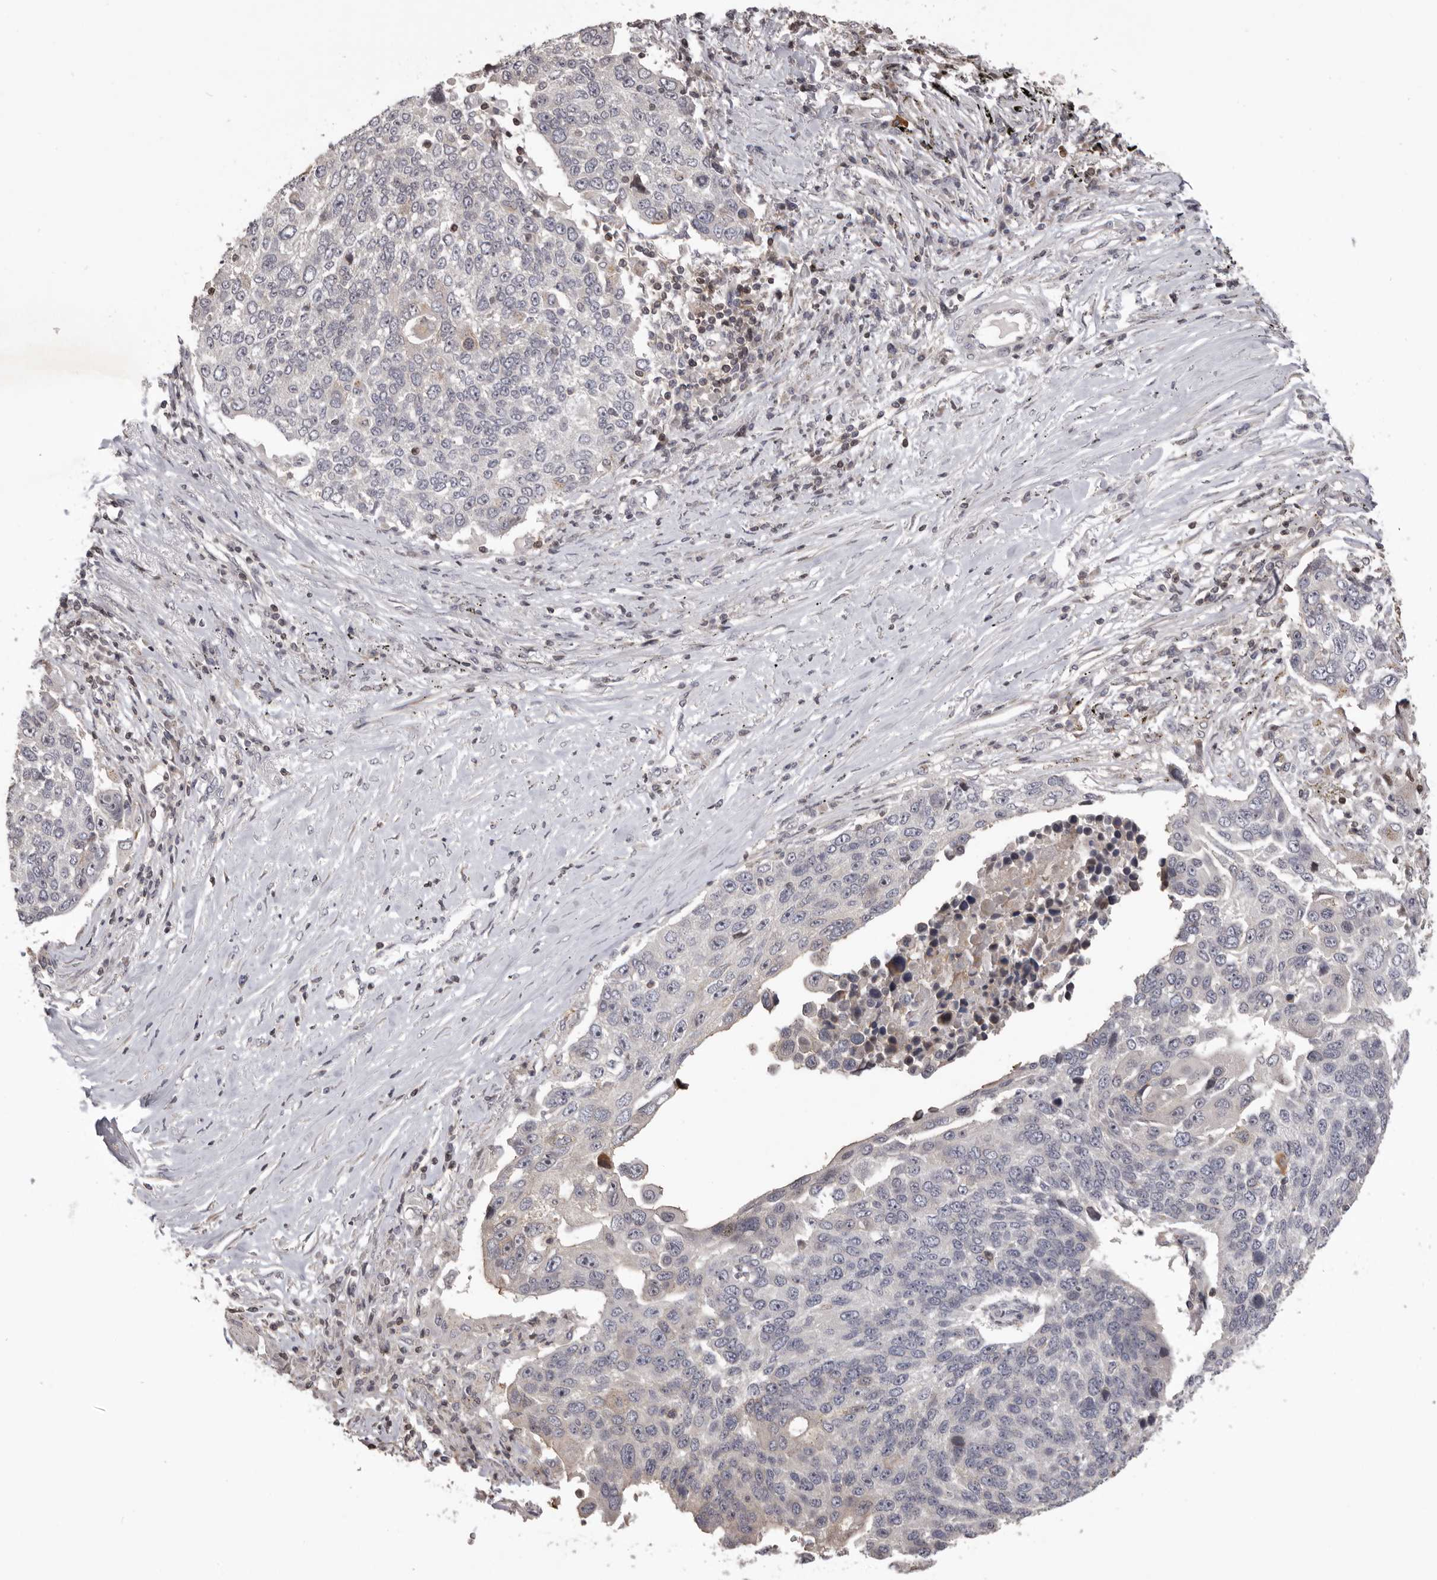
{"staining": {"intensity": "negative", "quantity": "none", "location": "none"}, "tissue": "lung cancer", "cell_type": "Tumor cells", "image_type": "cancer", "snomed": [{"axis": "morphology", "description": "Squamous cell carcinoma, NOS"}, {"axis": "topography", "description": "Lung"}], "caption": "Immunohistochemical staining of lung cancer (squamous cell carcinoma) shows no significant staining in tumor cells.", "gene": "AZIN1", "patient": {"sex": "male", "age": 66}}